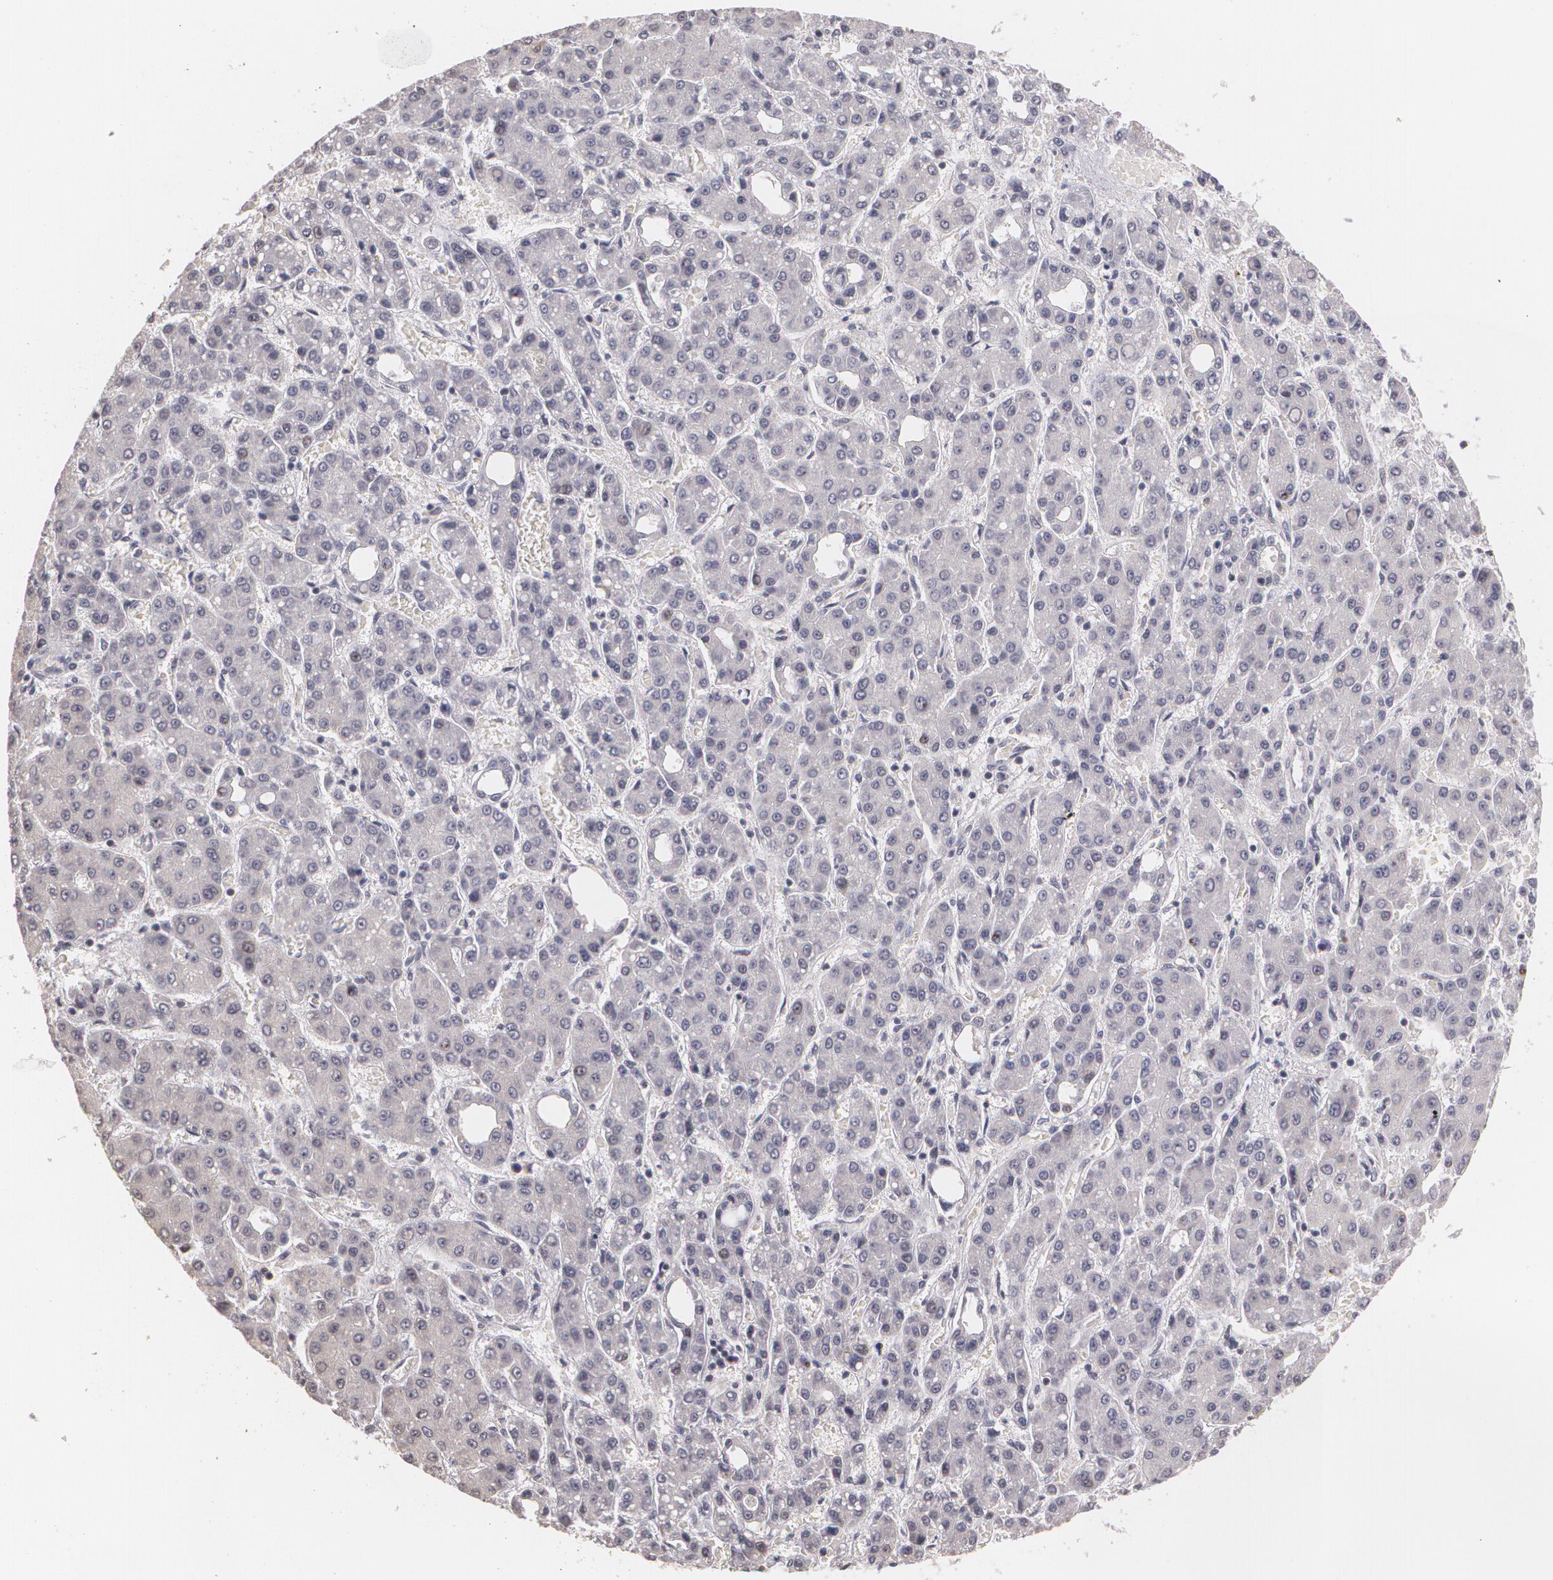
{"staining": {"intensity": "negative", "quantity": "none", "location": "none"}, "tissue": "liver cancer", "cell_type": "Tumor cells", "image_type": "cancer", "snomed": [{"axis": "morphology", "description": "Carcinoma, Hepatocellular, NOS"}, {"axis": "topography", "description": "Liver"}], "caption": "Protein analysis of hepatocellular carcinoma (liver) reveals no significant staining in tumor cells.", "gene": "THRB", "patient": {"sex": "male", "age": 69}}